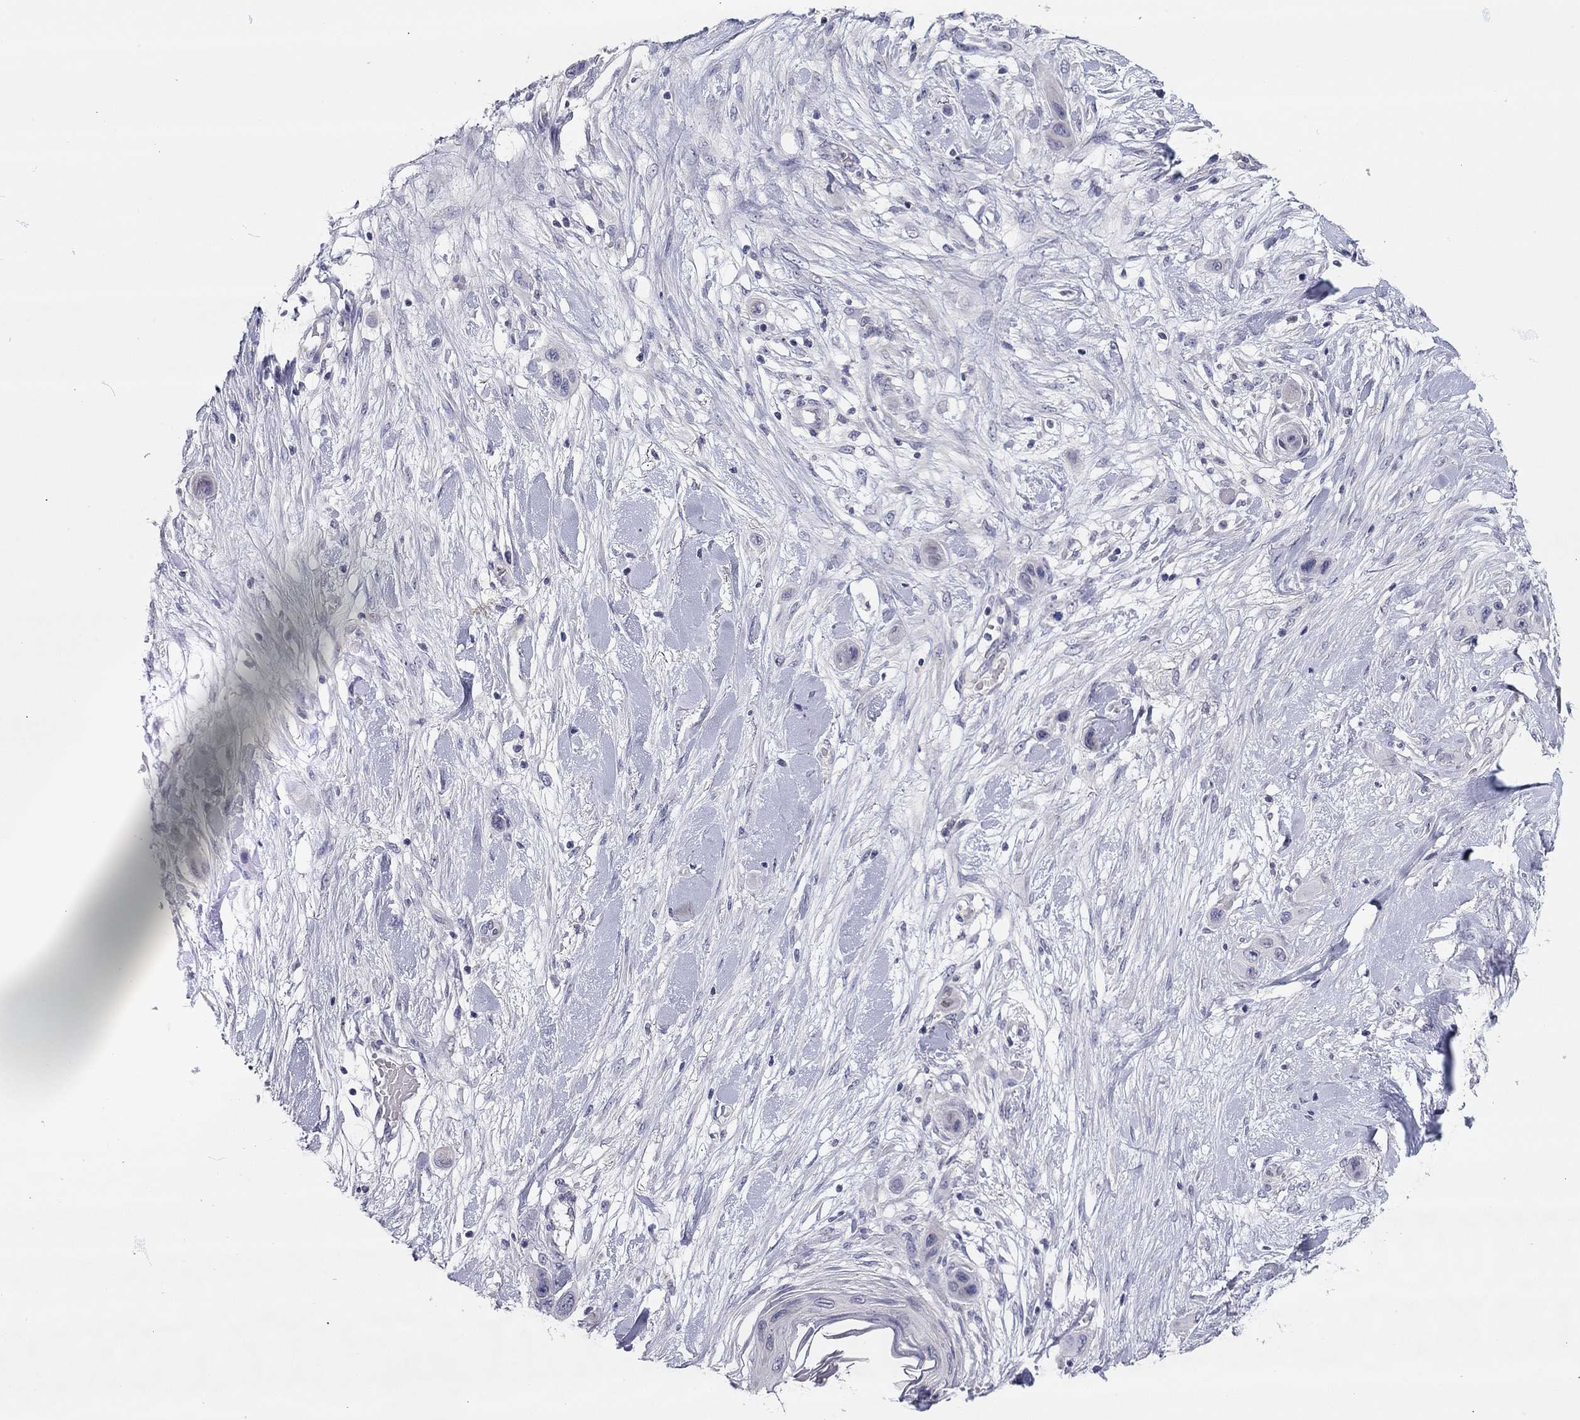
{"staining": {"intensity": "negative", "quantity": "none", "location": "none"}, "tissue": "skin cancer", "cell_type": "Tumor cells", "image_type": "cancer", "snomed": [{"axis": "morphology", "description": "Squamous cell carcinoma, NOS"}, {"axis": "topography", "description": "Skin"}], "caption": "Micrograph shows no protein positivity in tumor cells of skin squamous cell carcinoma tissue.", "gene": "SCARB1", "patient": {"sex": "male", "age": 79}}